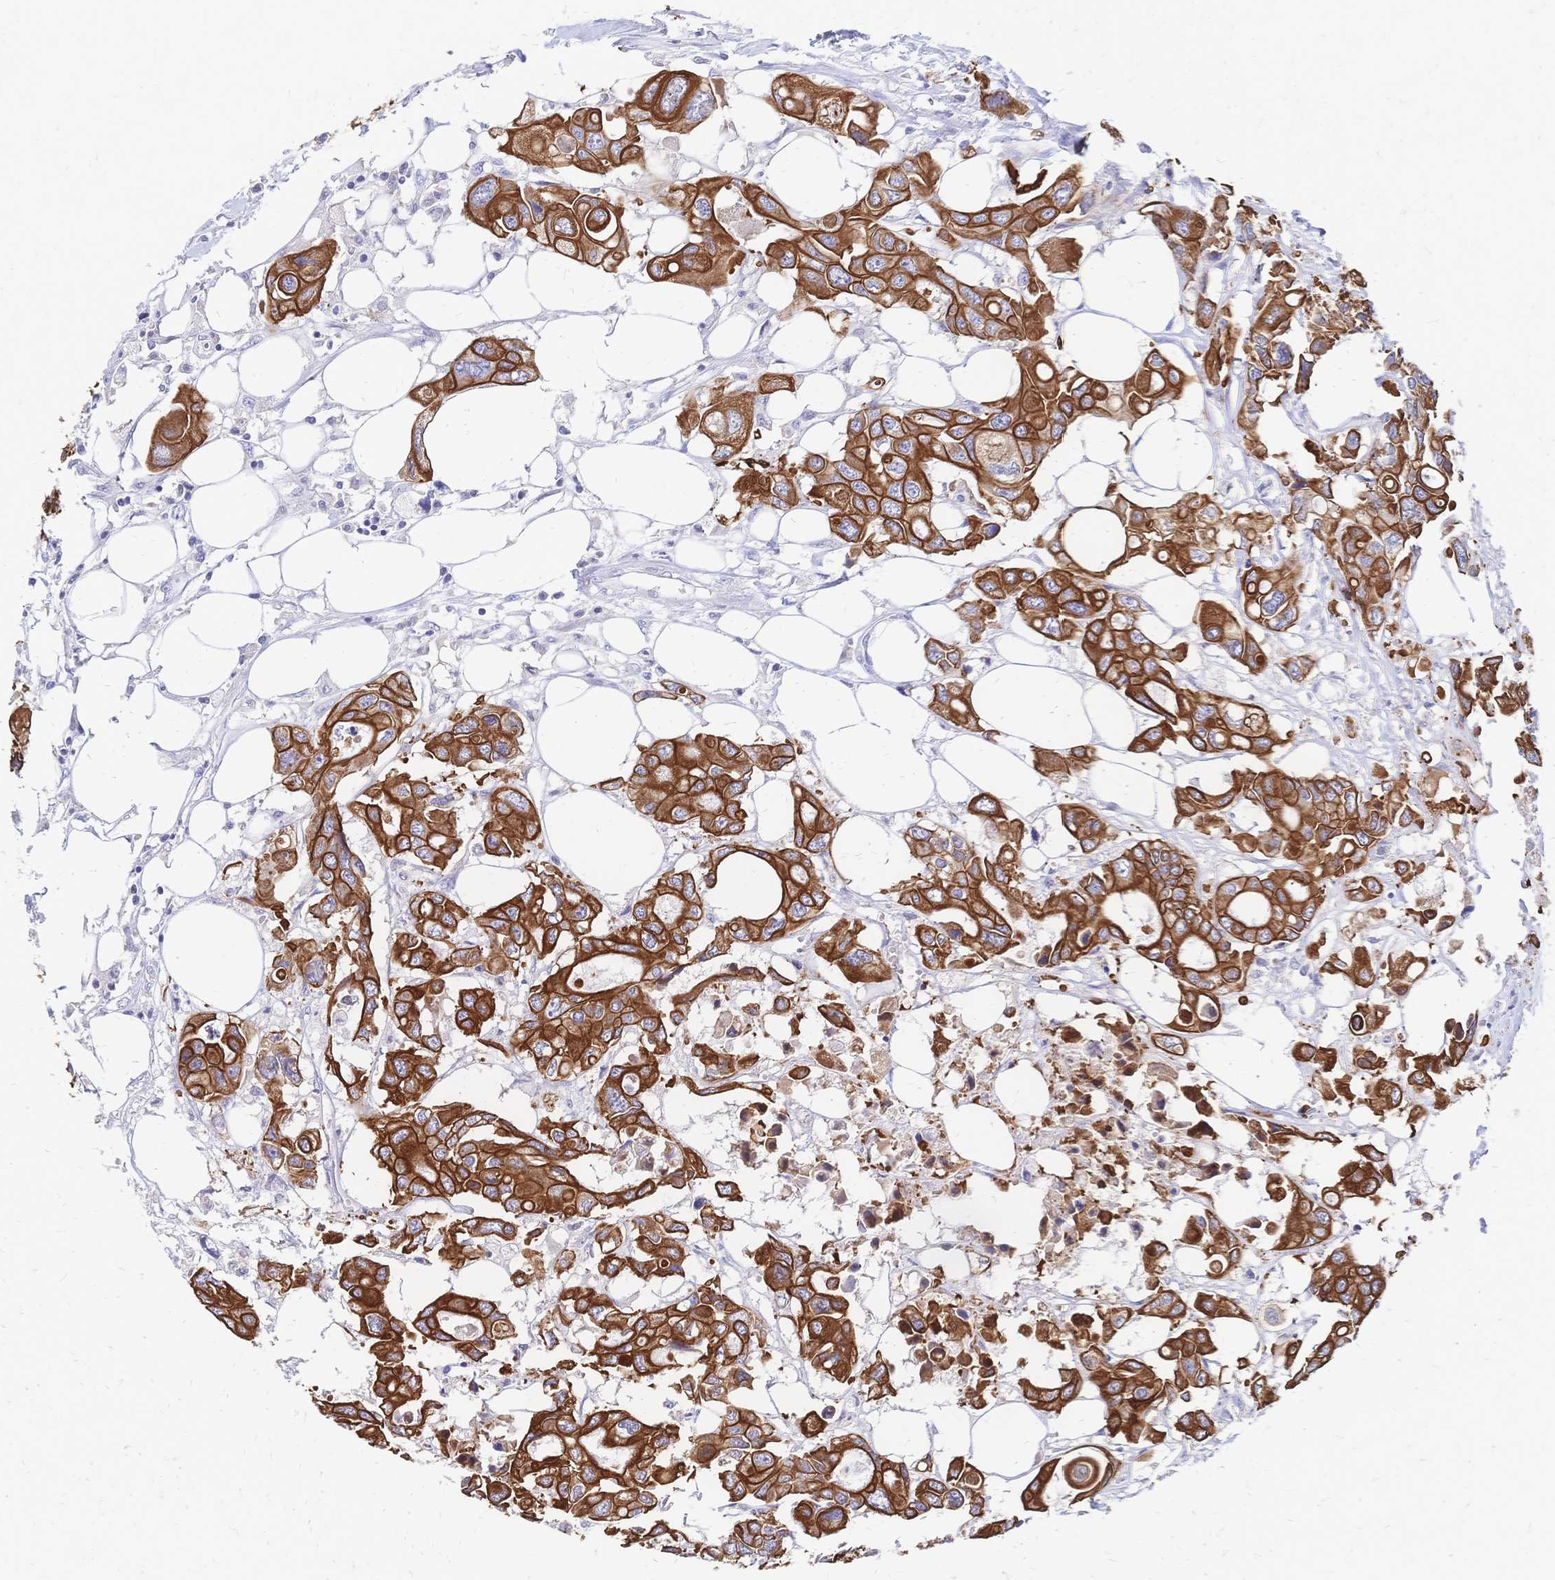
{"staining": {"intensity": "strong", "quantity": ">75%", "location": "cytoplasmic/membranous"}, "tissue": "colorectal cancer", "cell_type": "Tumor cells", "image_type": "cancer", "snomed": [{"axis": "morphology", "description": "Adenocarcinoma, NOS"}, {"axis": "topography", "description": "Colon"}], "caption": "Strong cytoplasmic/membranous positivity is present in approximately >75% of tumor cells in colorectal adenocarcinoma. Immunohistochemistry stains the protein of interest in brown and the nuclei are stained blue.", "gene": "DTNB", "patient": {"sex": "male", "age": 77}}